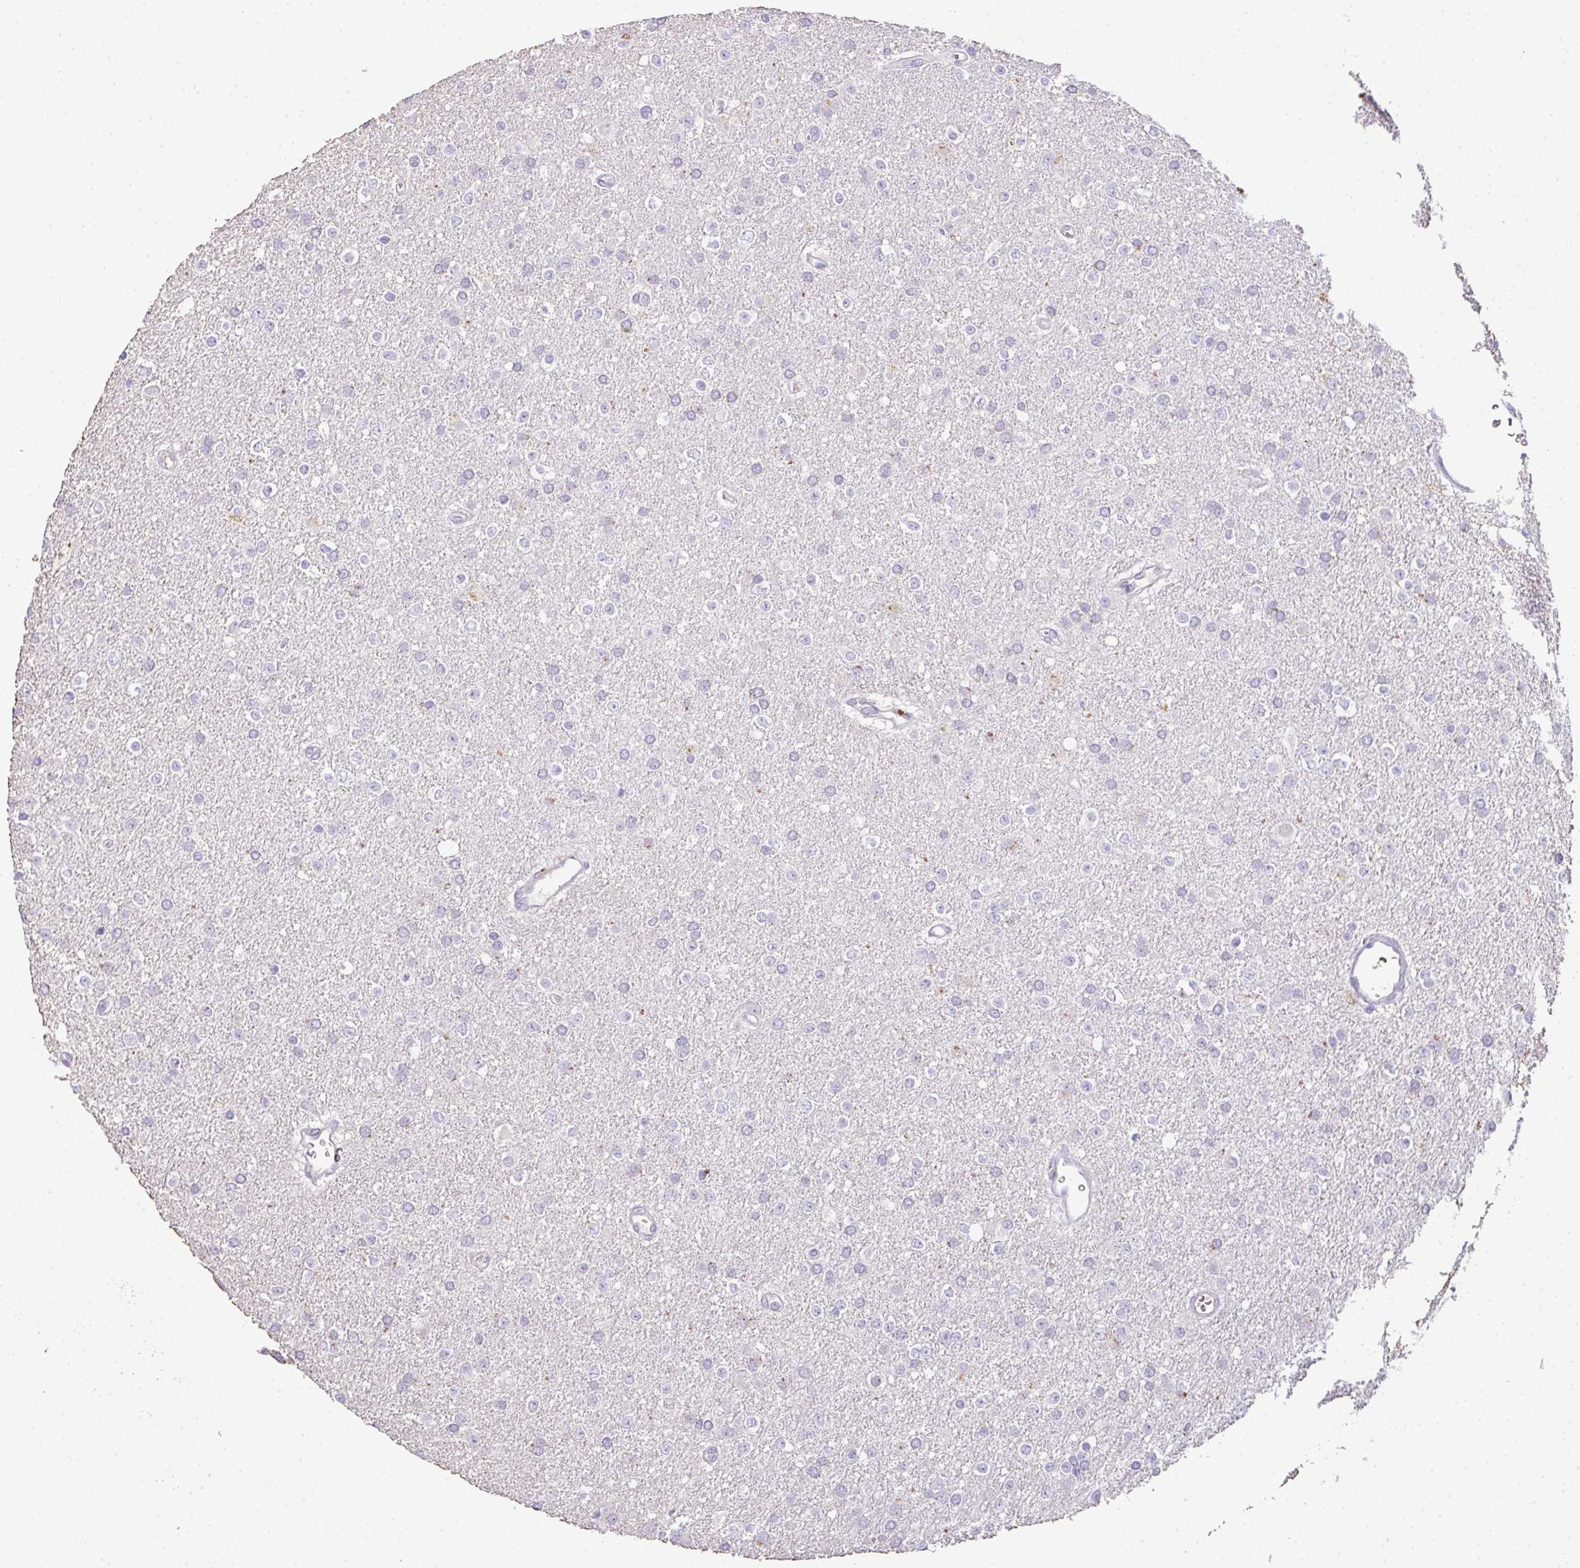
{"staining": {"intensity": "negative", "quantity": "none", "location": "none"}, "tissue": "glioma", "cell_type": "Tumor cells", "image_type": "cancer", "snomed": [{"axis": "morphology", "description": "Glioma, malignant, Low grade"}, {"axis": "topography", "description": "Brain"}], "caption": "DAB immunohistochemical staining of malignant low-grade glioma displays no significant expression in tumor cells. (DAB immunohistochemistry with hematoxylin counter stain).", "gene": "CMPK1", "patient": {"sex": "female", "age": 34}}